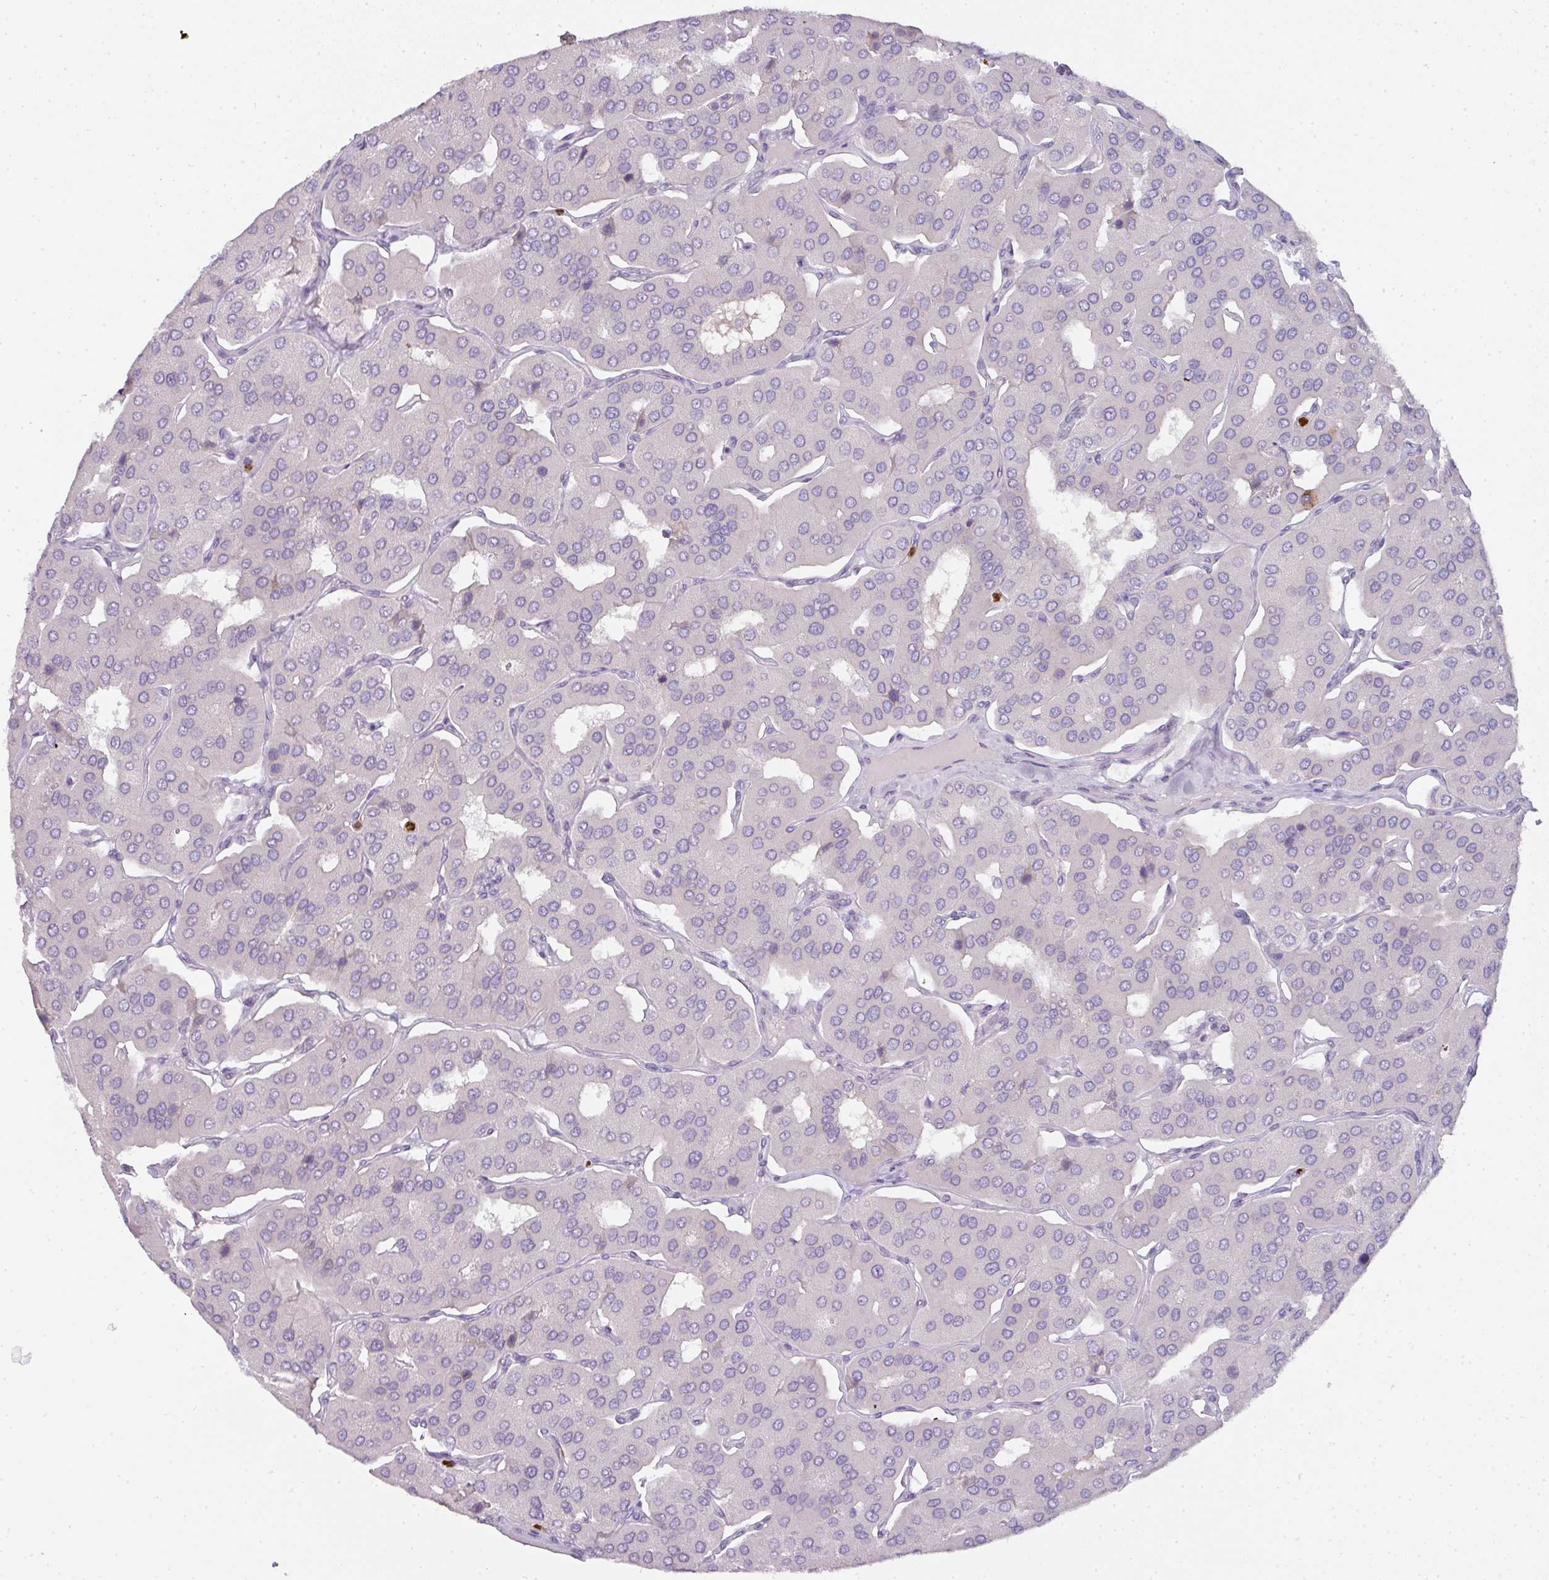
{"staining": {"intensity": "negative", "quantity": "none", "location": "none"}, "tissue": "parathyroid gland", "cell_type": "Glandular cells", "image_type": "normal", "snomed": [{"axis": "morphology", "description": "Normal tissue, NOS"}, {"axis": "morphology", "description": "Adenoma, NOS"}, {"axis": "topography", "description": "Parathyroid gland"}], "caption": "Immunohistochemical staining of benign human parathyroid gland exhibits no significant expression in glandular cells.", "gene": "HHEX", "patient": {"sex": "female", "age": 86}}